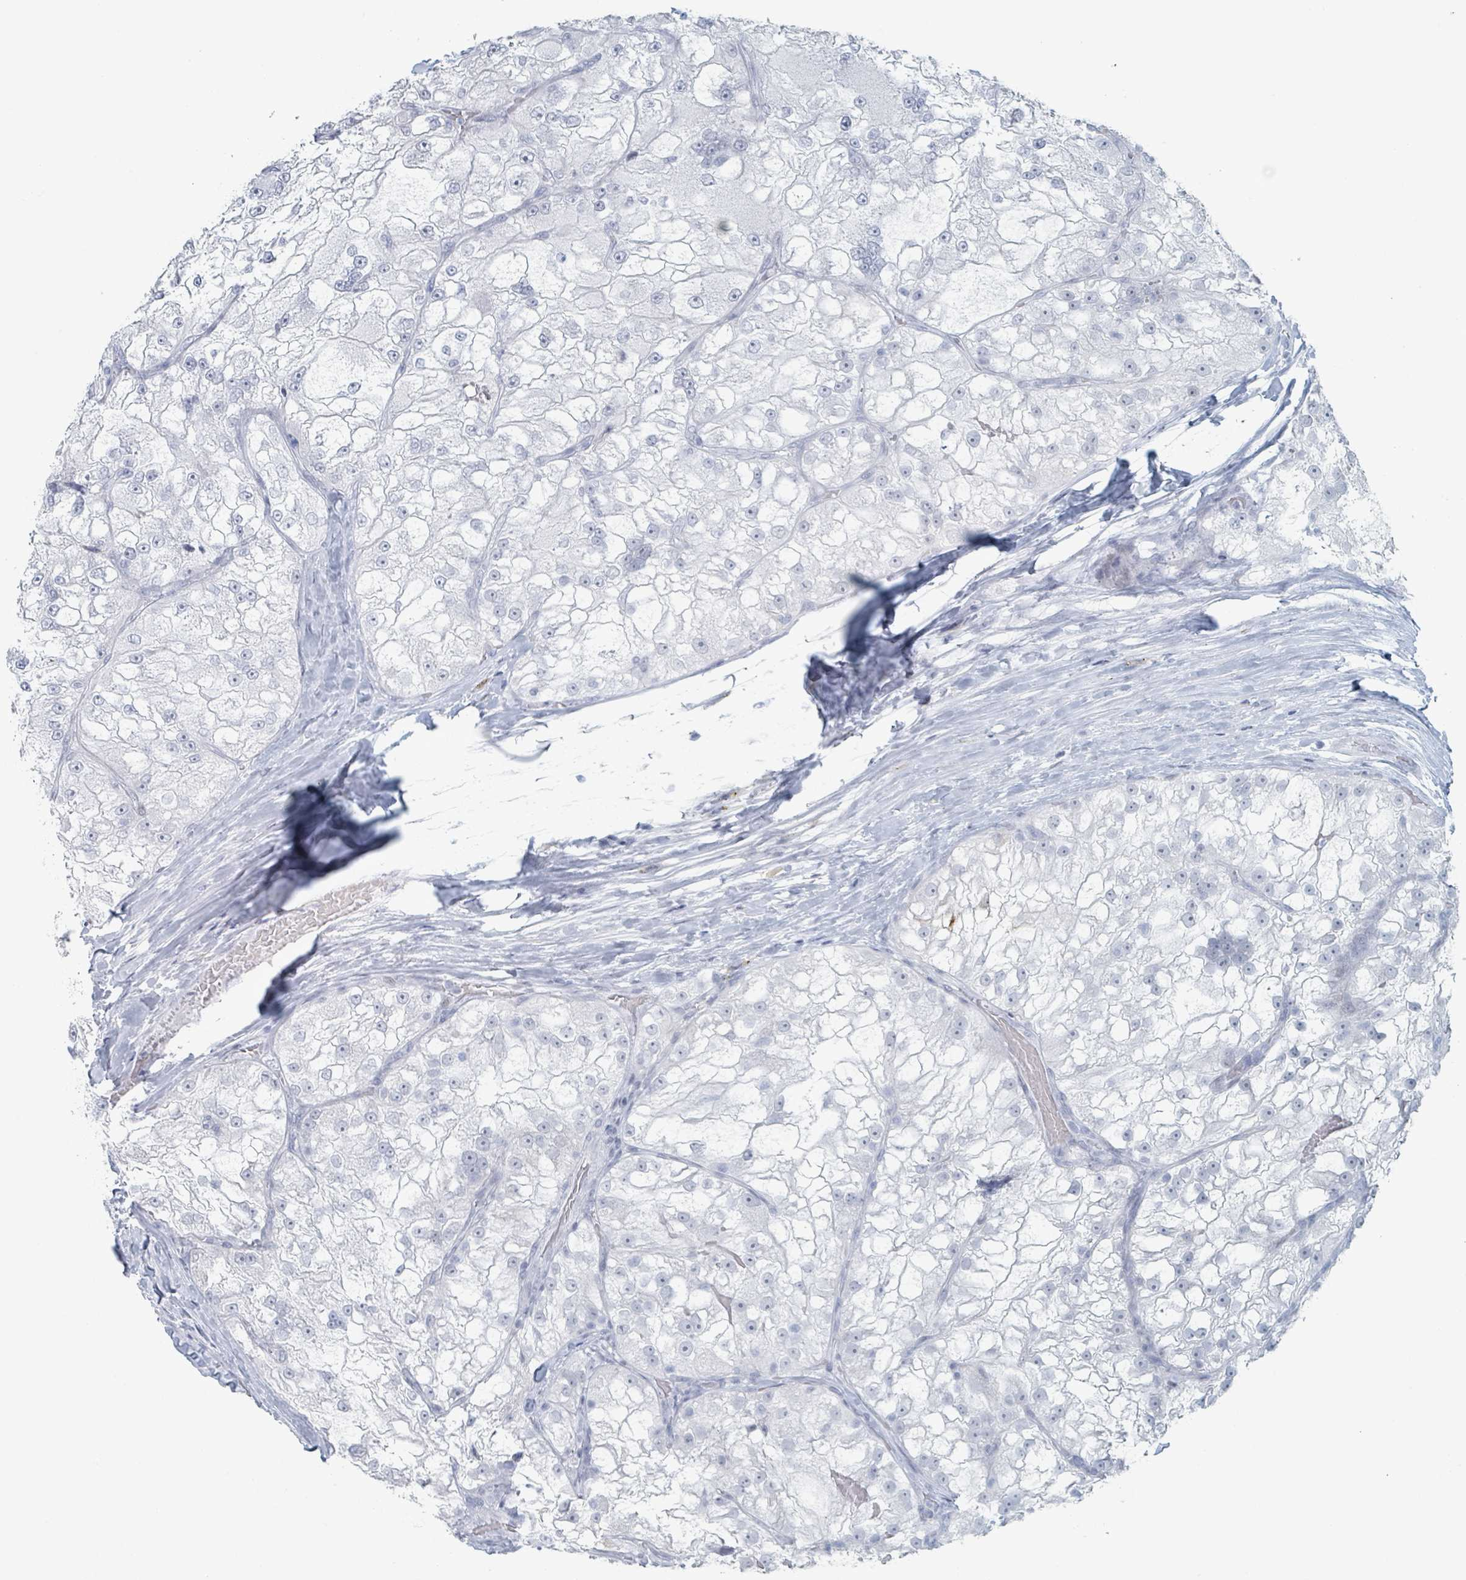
{"staining": {"intensity": "negative", "quantity": "none", "location": "none"}, "tissue": "renal cancer", "cell_type": "Tumor cells", "image_type": "cancer", "snomed": [{"axis": "morphology", "description": "Adenocarcinoma, NOS"}, {"axis": "topography", "description": "Kidney"}], "caption": "Tumor cells show no significant protein positivity in renal adenocarcinoma. The staining was performed using DAB to visualize the protein expression in brown, while the nuclei were stained in blue with hematoxylin (Magnification: 20x).", "gene": "GPR15LG", "patient": {"sex": "female", "age": 72}}